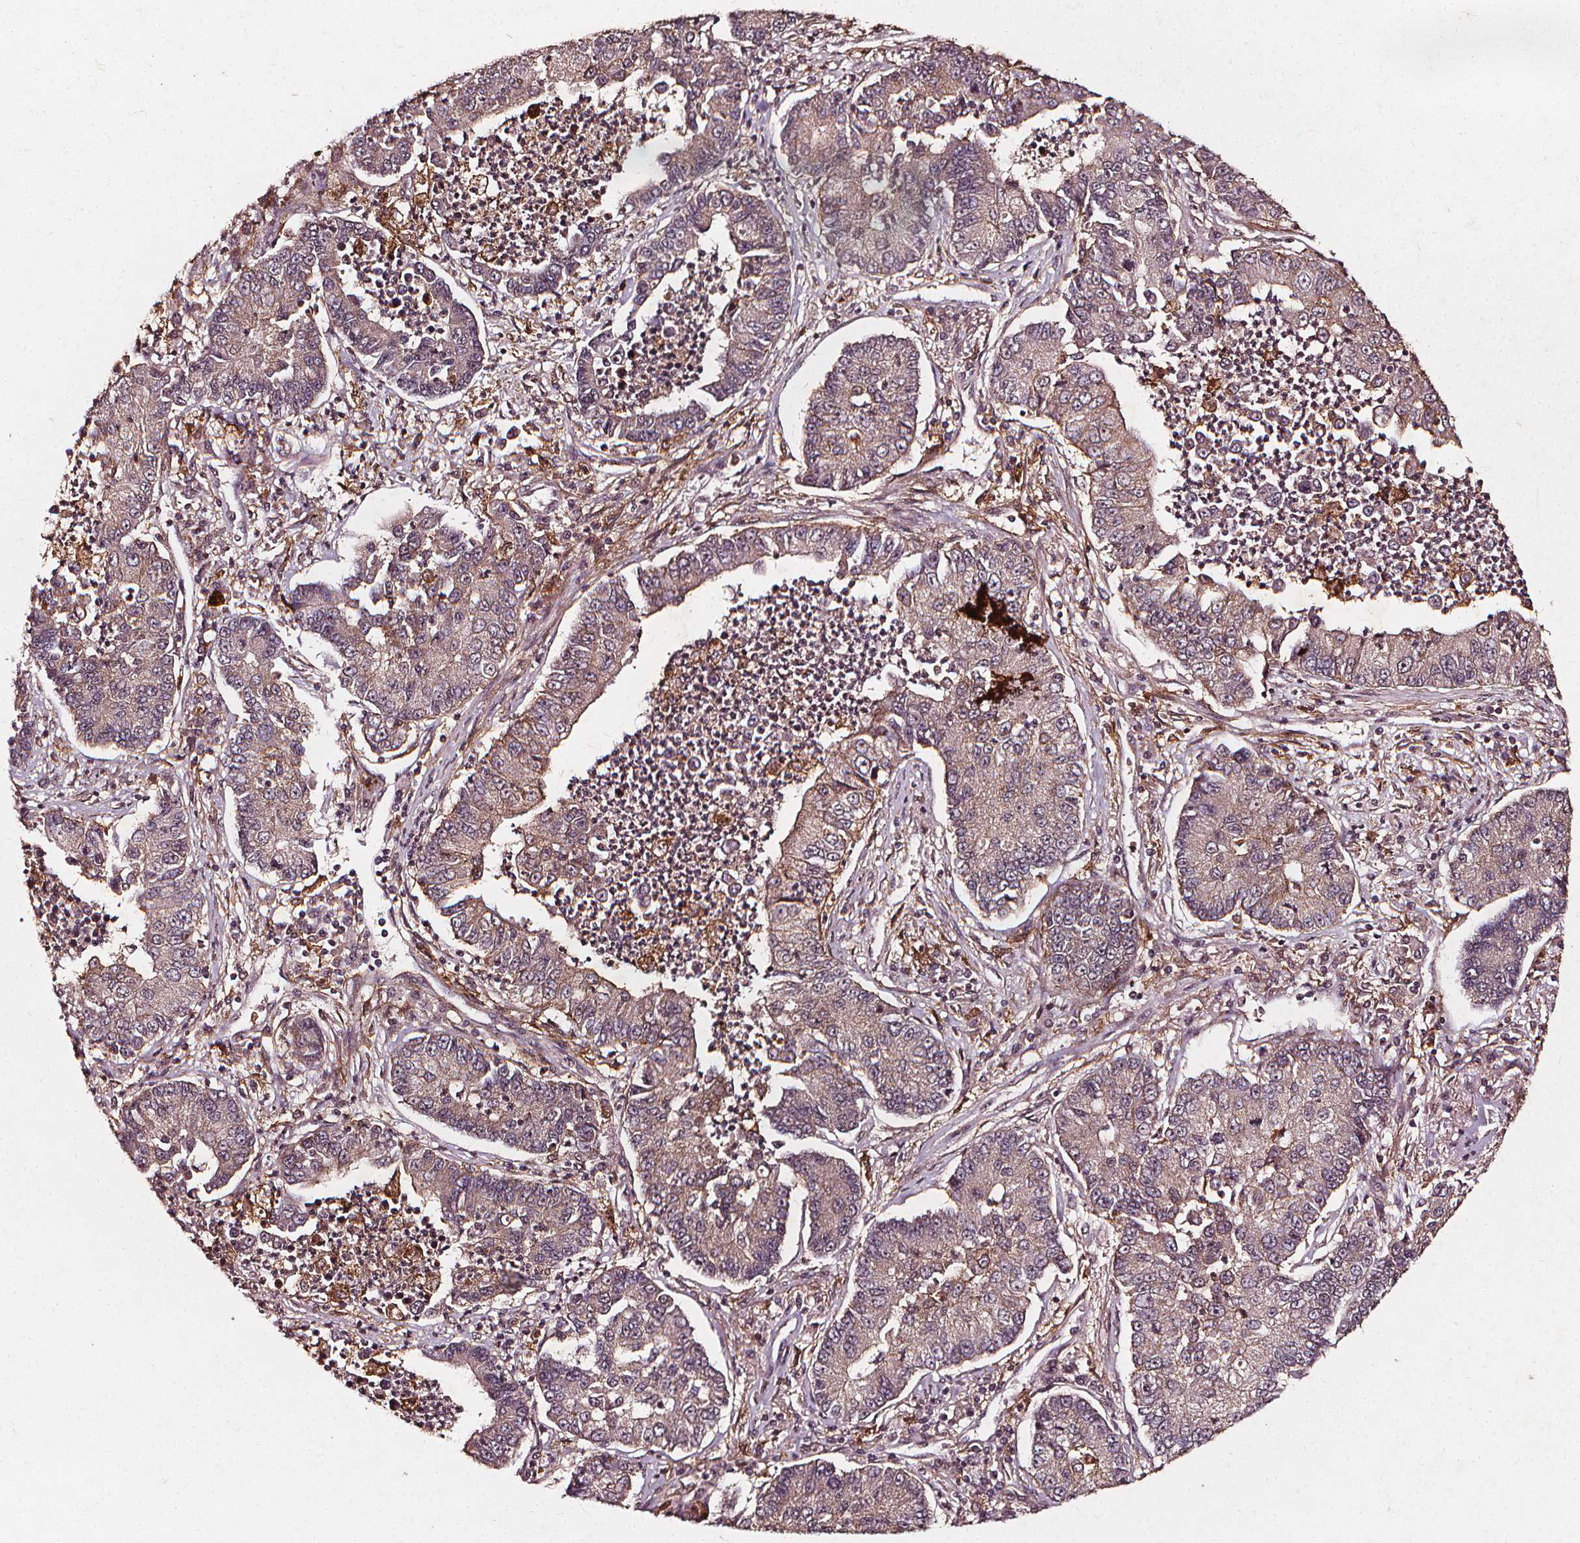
{"staining": {"intensity": "weak", "quantity": "<25%", "location": "cytoplasmic/membranous"}, "tissue": "lung cancer", "cell_type": "Tumor cells", "image_type": "cancer", "snomed": [{"axis": "morphology", "description": "Adenocarcinoma, NOS"}, {"axis": "topography", "description": "Lung"}], "caption": "This is an immunohistochemistry (IHC) histopathology image of human lung cancer. There is no positivity in tumor cells.", "gene": "ABCA1", "patient": {"sex": "female", "age": 57}}